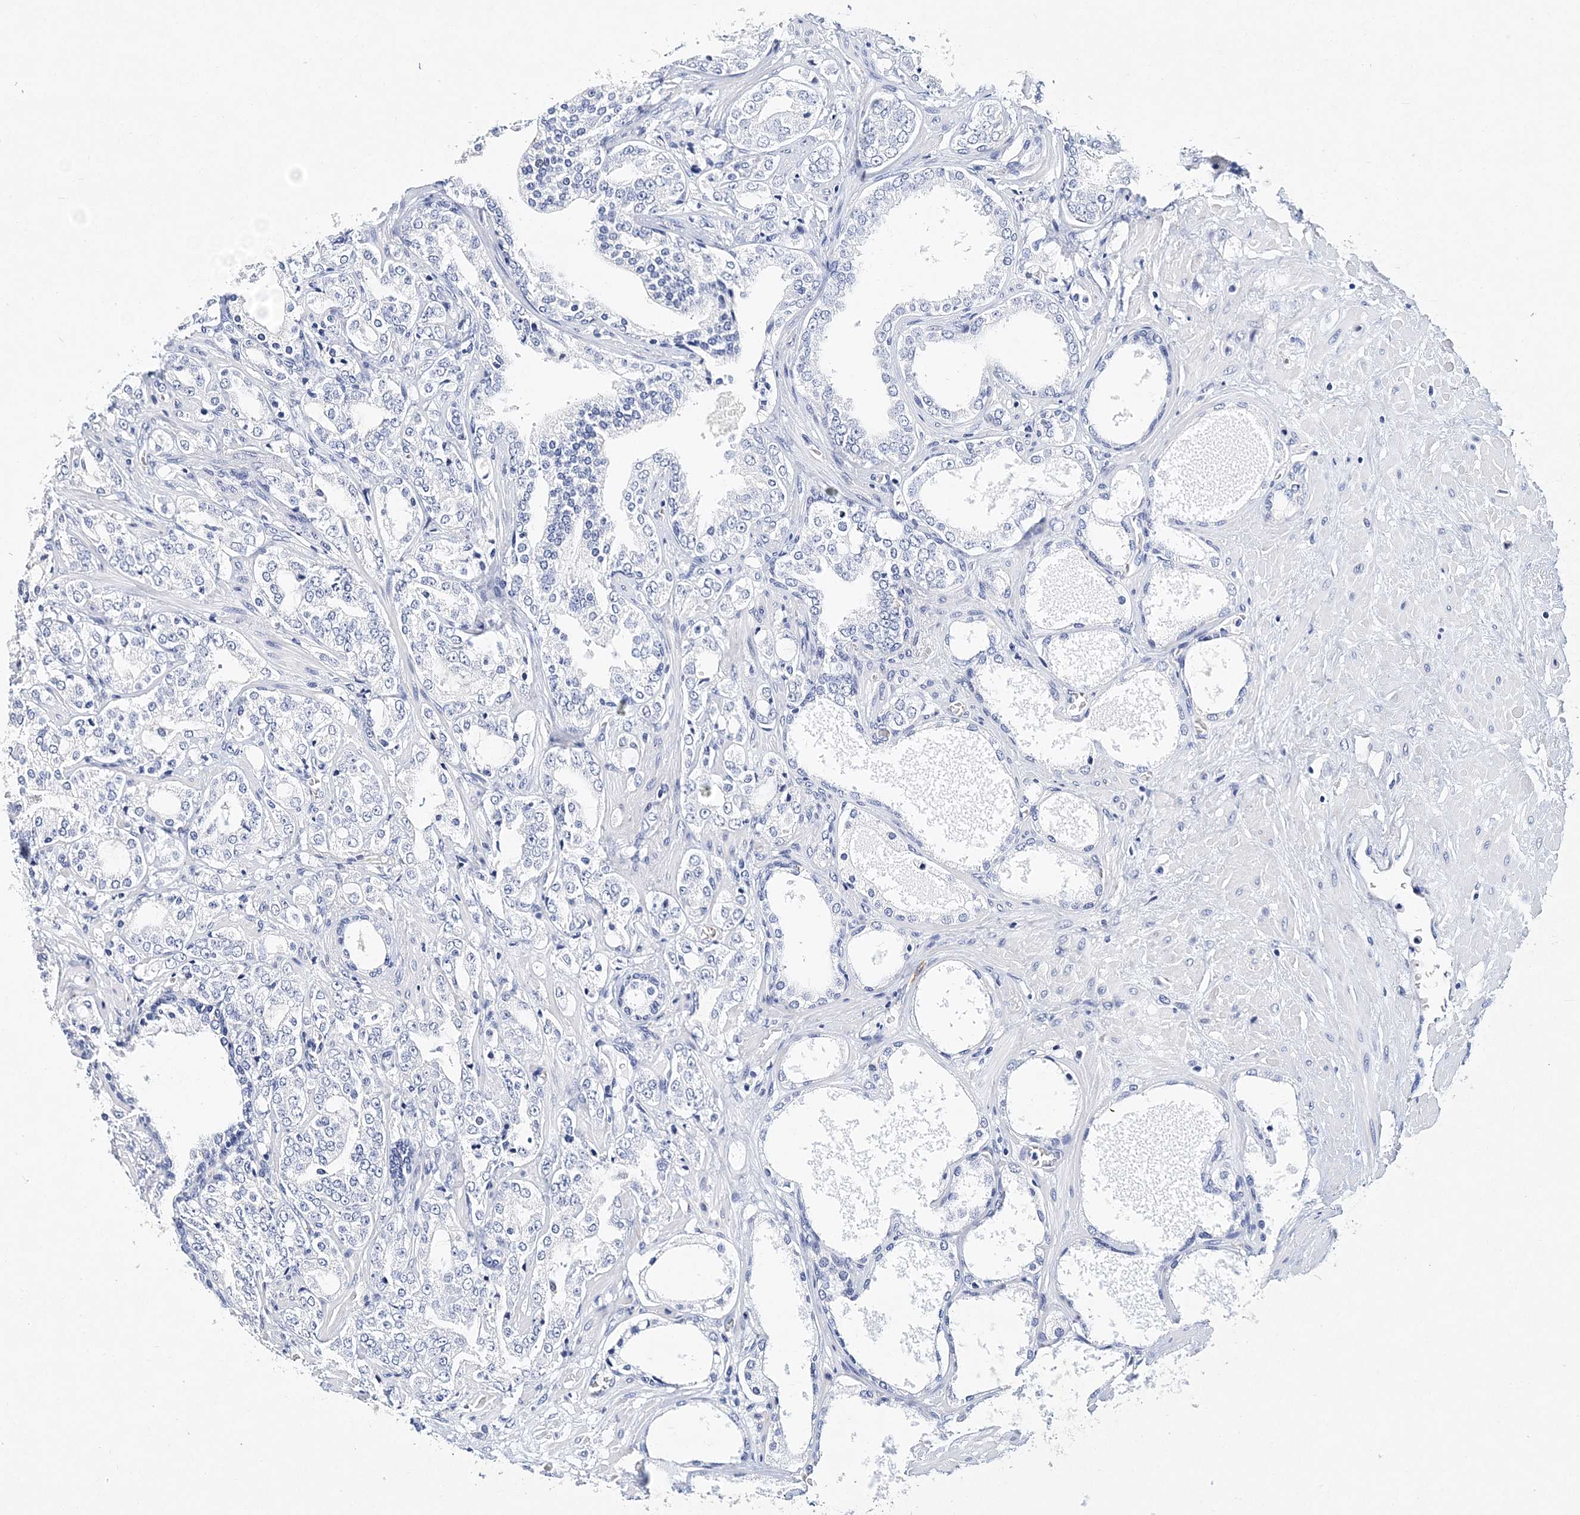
{"staining": {"intensity": "negative", "quantity": "none", "location": "none"}, "tissue": "prostate cancer", "cell_type": "Tumor cells", "image_type": "cancer", "snomed": [{"axis": "morphology", "description": "Adenocarcinoma, High grade"}, {"axis": "topography", "description": "Prostate"}], "caption": "Tumor cells show no significant staining in prostate cancer.", "gene": "ITGA2B", "patient": {"sex": "male", "age": 64}}